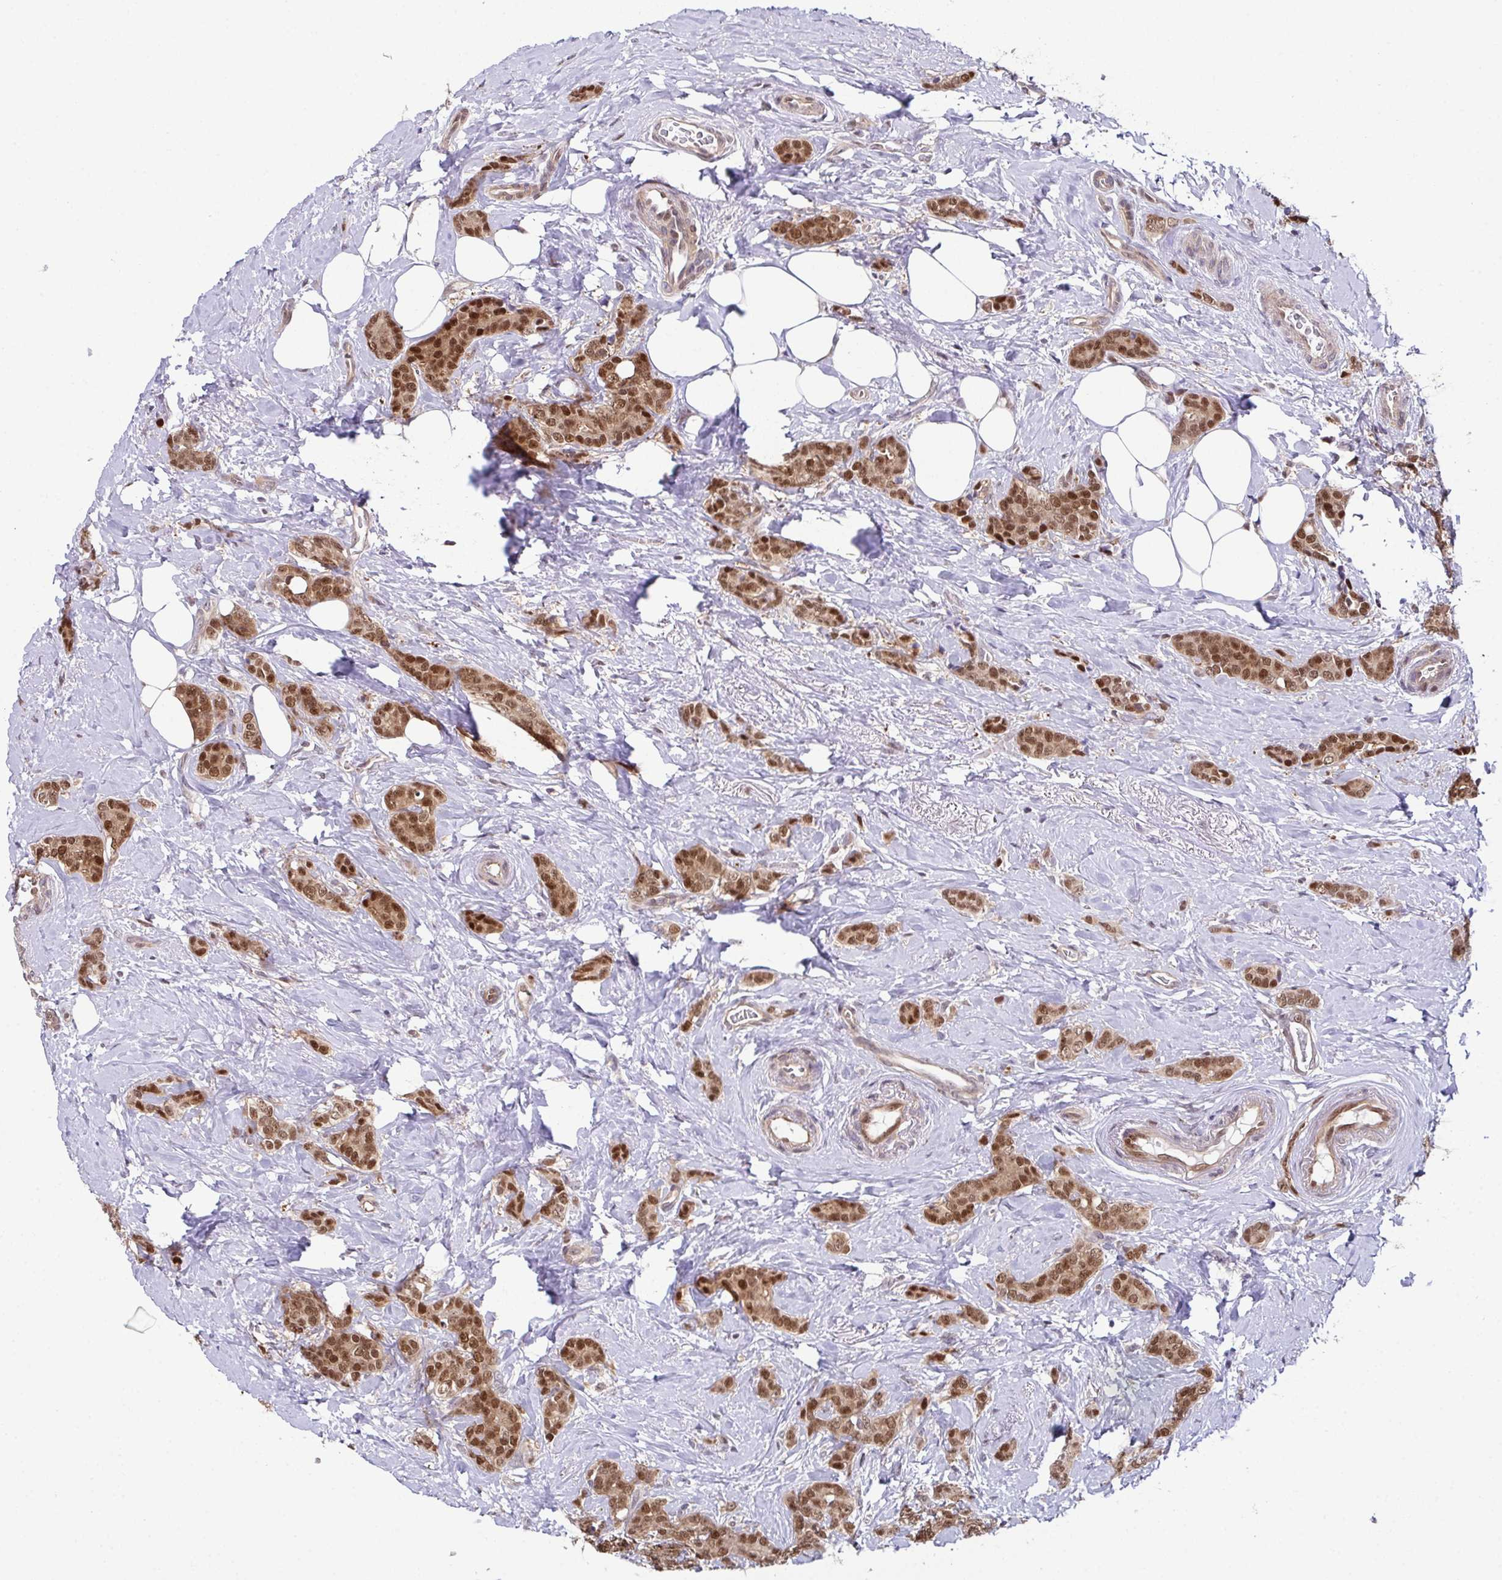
{"staining": {"intensity": "moderate", "quantity": ">75%", "location": "nuclear"}, "tissue": "breast cancer", "cell_type": "Tumor cells", "image_type": "cancer", "snomed": [{"axis": "morphology", "description": "Normal tissue, NOS"}, {"axis": "morphology", "description": "Duct carcinoma"}, {"axis": "topography", "description": "Breast"}], "caption": "The histopathology image demonstrates a brown stain indicating the presence of a protein in the nuclear of tumor cells in invasive ductal carcinoma (breast).", "gene": "DNAJB1", "patient": {"sex": "female", "age": 77}}